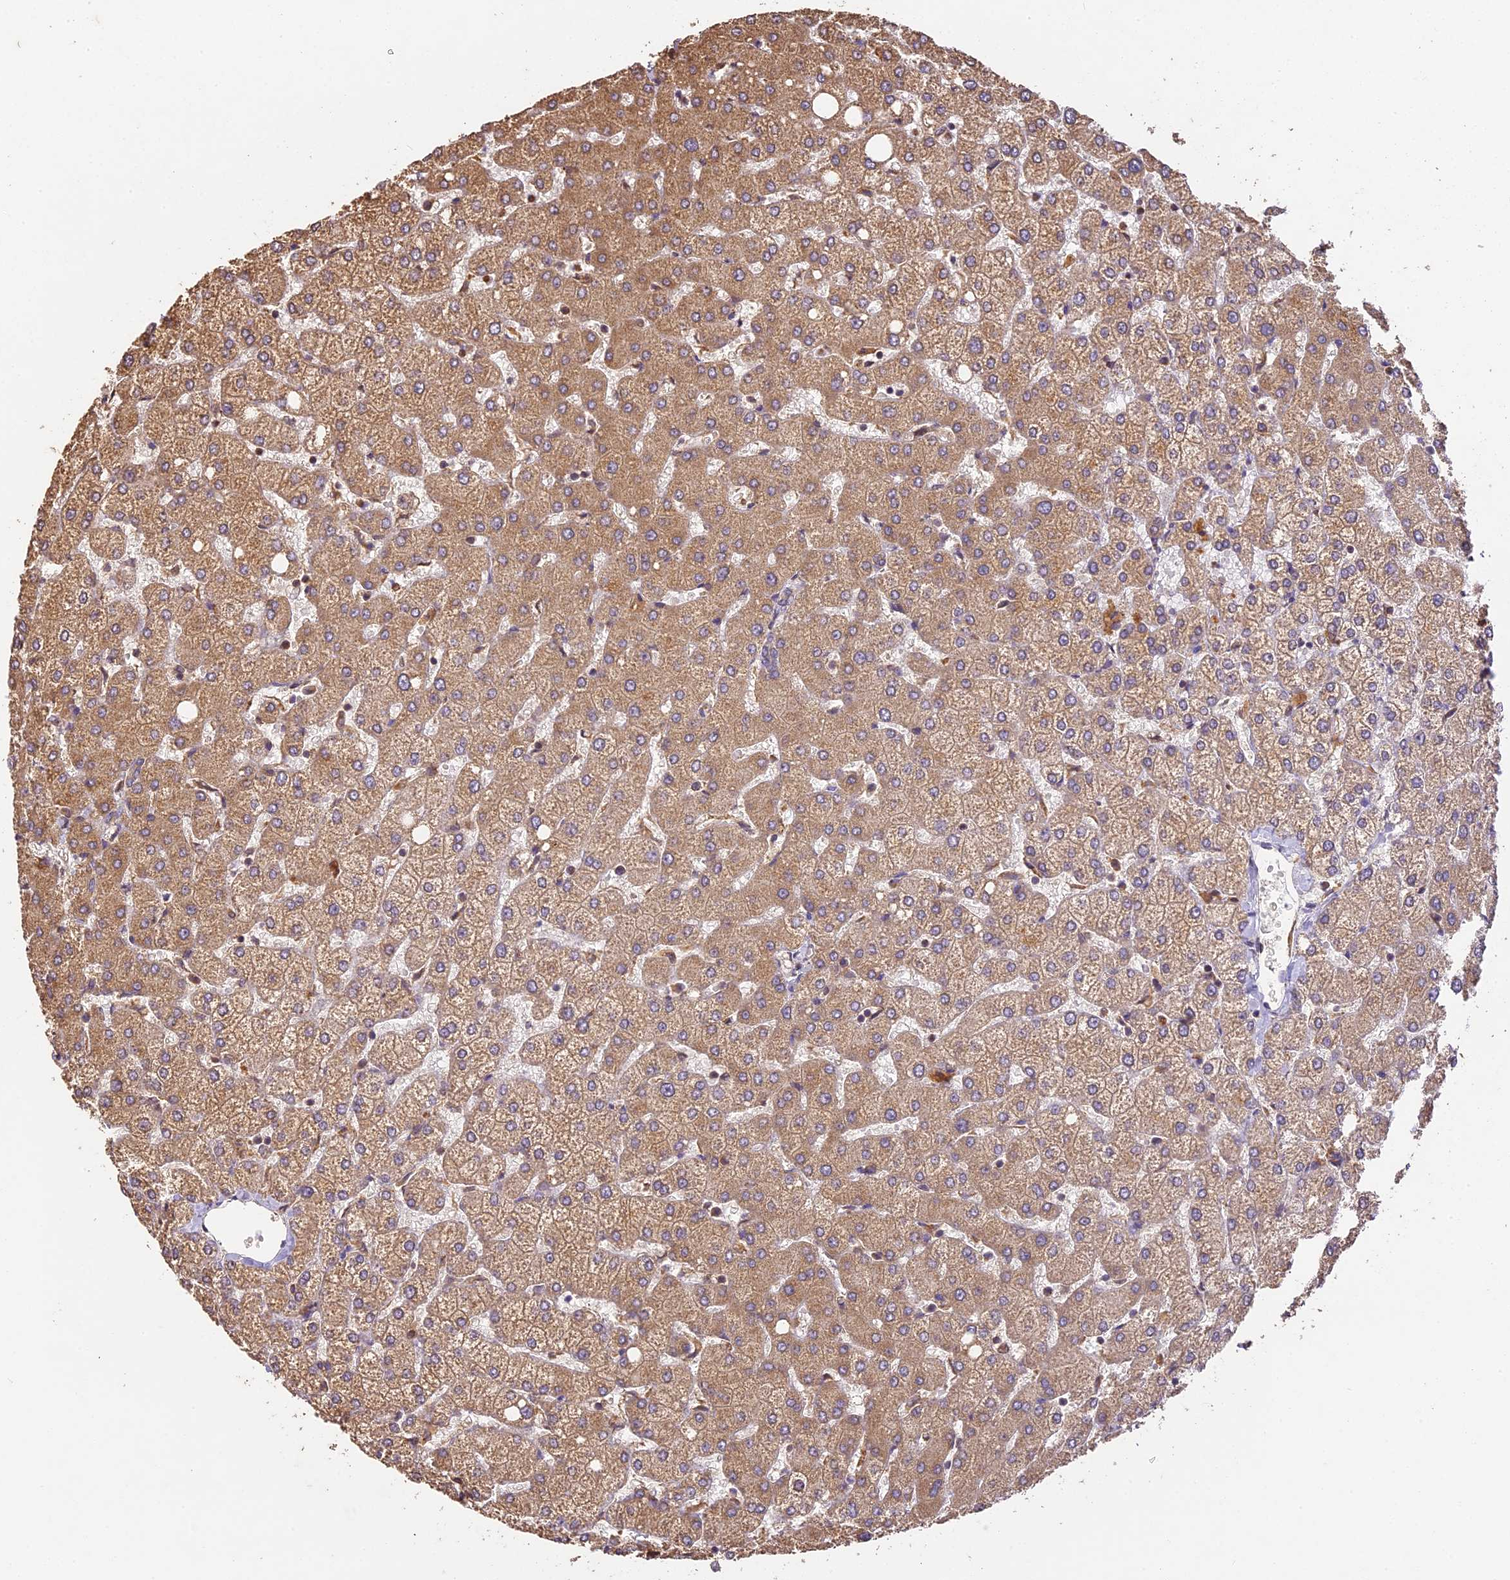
{"staining": {"intensity": "weak", "quantity": "25%-75%", "location": "cytoplasmic/membranous"}, "tissue": "liver", "cell_type": "Cholangiocytes", "image_type": "normal", "snomed": [{"axis": "morphology", "description": "Normal tissue, NOS"}, {"axis": "topography", "description": "Liver"}], "caption": "Human liver stained with a brown dye displays weak cytoplasmic/membranous positive expression in approximately 25%-75% of cholangiocytes.", "gene": "BRAP", "patient": {"sex": "female", "age": 54}}